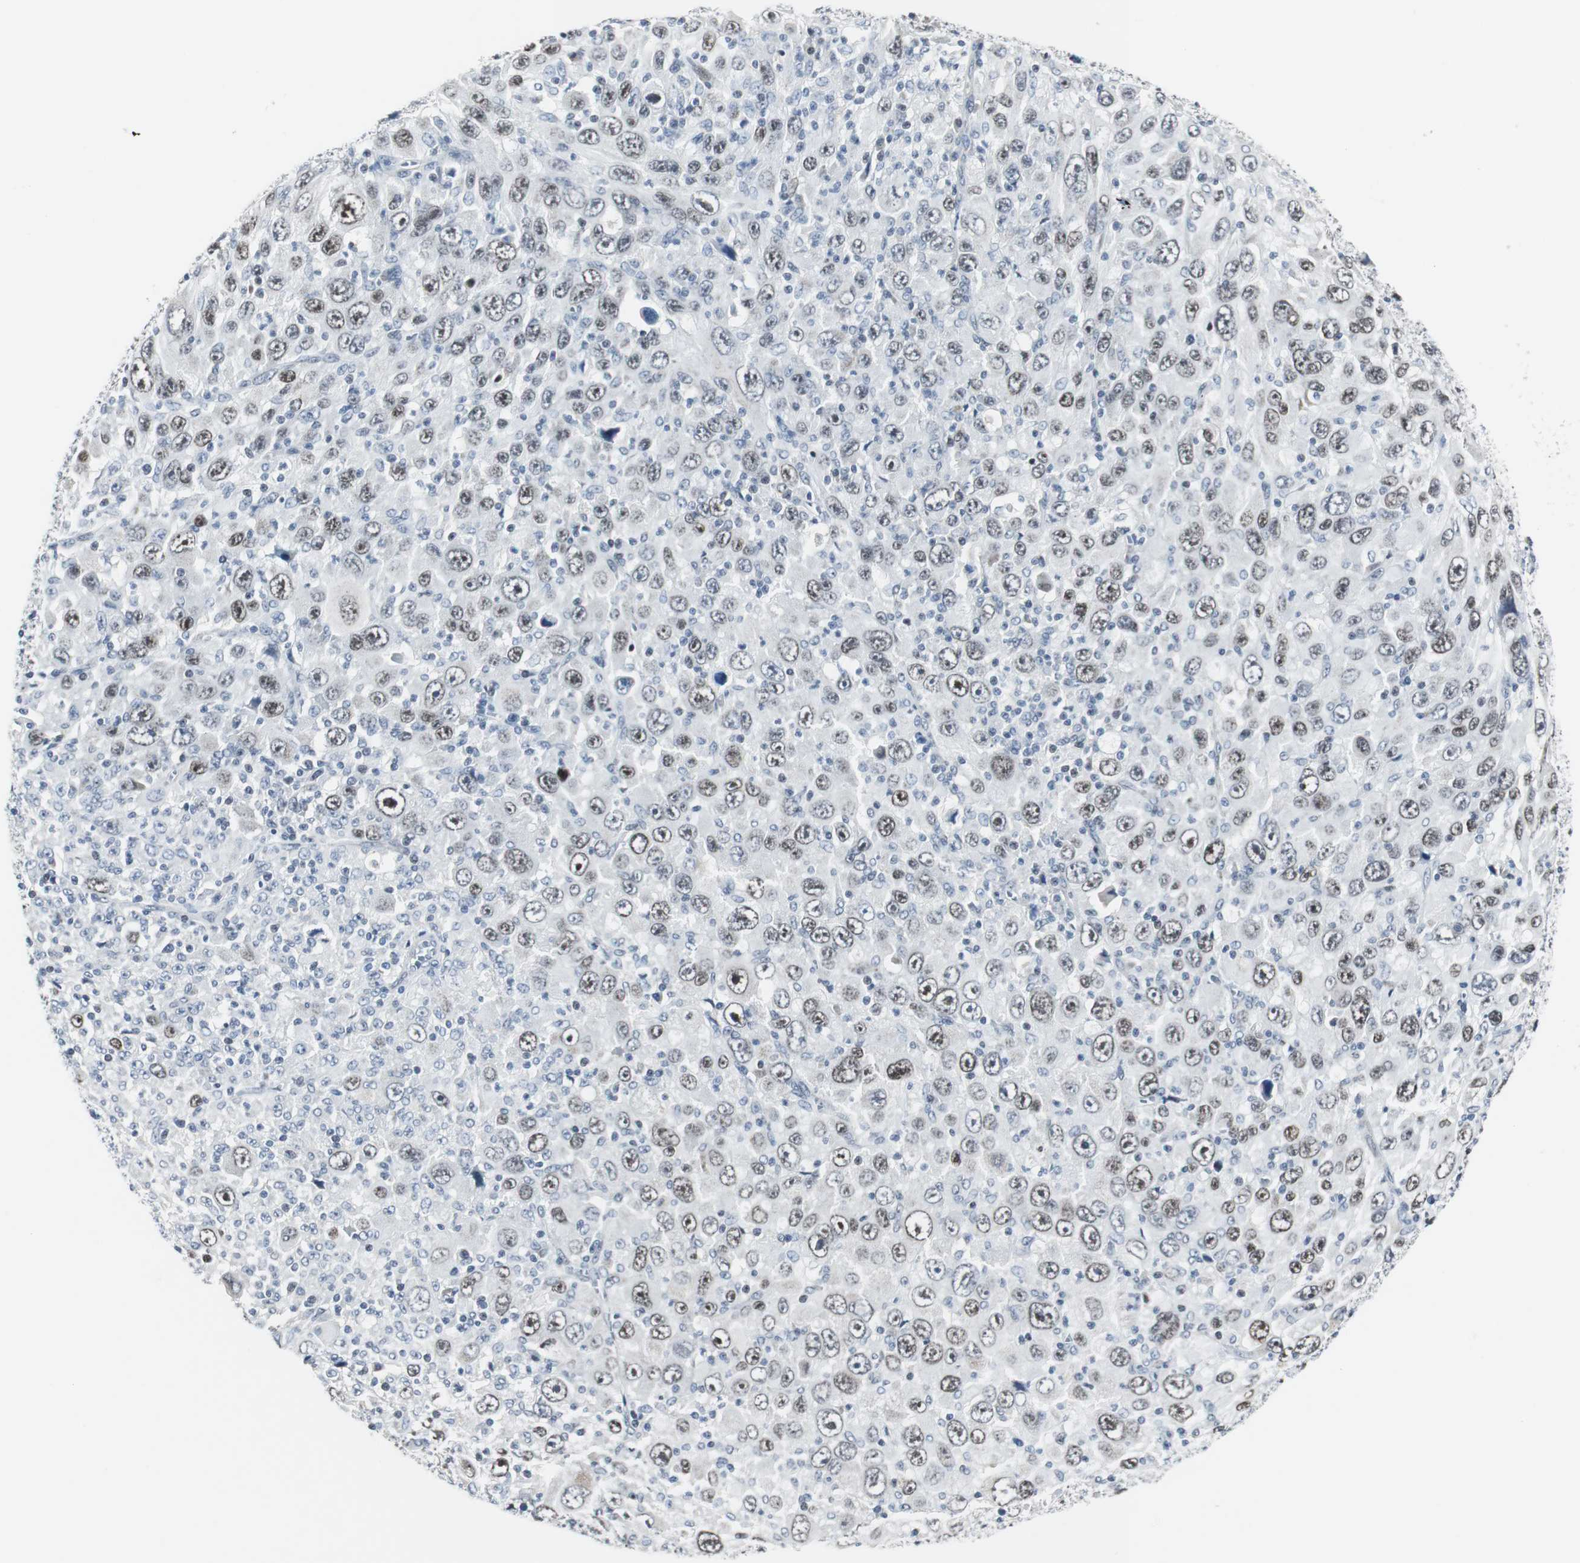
{"staining": {"intensity": "weak", "quantity": ">75%", "location": "nuclear"}, "tissue": "melanoma", "cell_type": "Tumor cells", "image_type": "cancer", "snomed": [{"axis": "morphology", "description": "Malignant melanoma, Metastatic site"}, {"axis": "topography", "description": "Skin"}], "caption": "Malignant melanoma (metastatic site) was stained to show a protein in brown. There is low levels of weak nuclear positivity in approximately >75% of tumor cells.", "gene": "MTA1", "patient": {"sex": "female", "age": 56}}